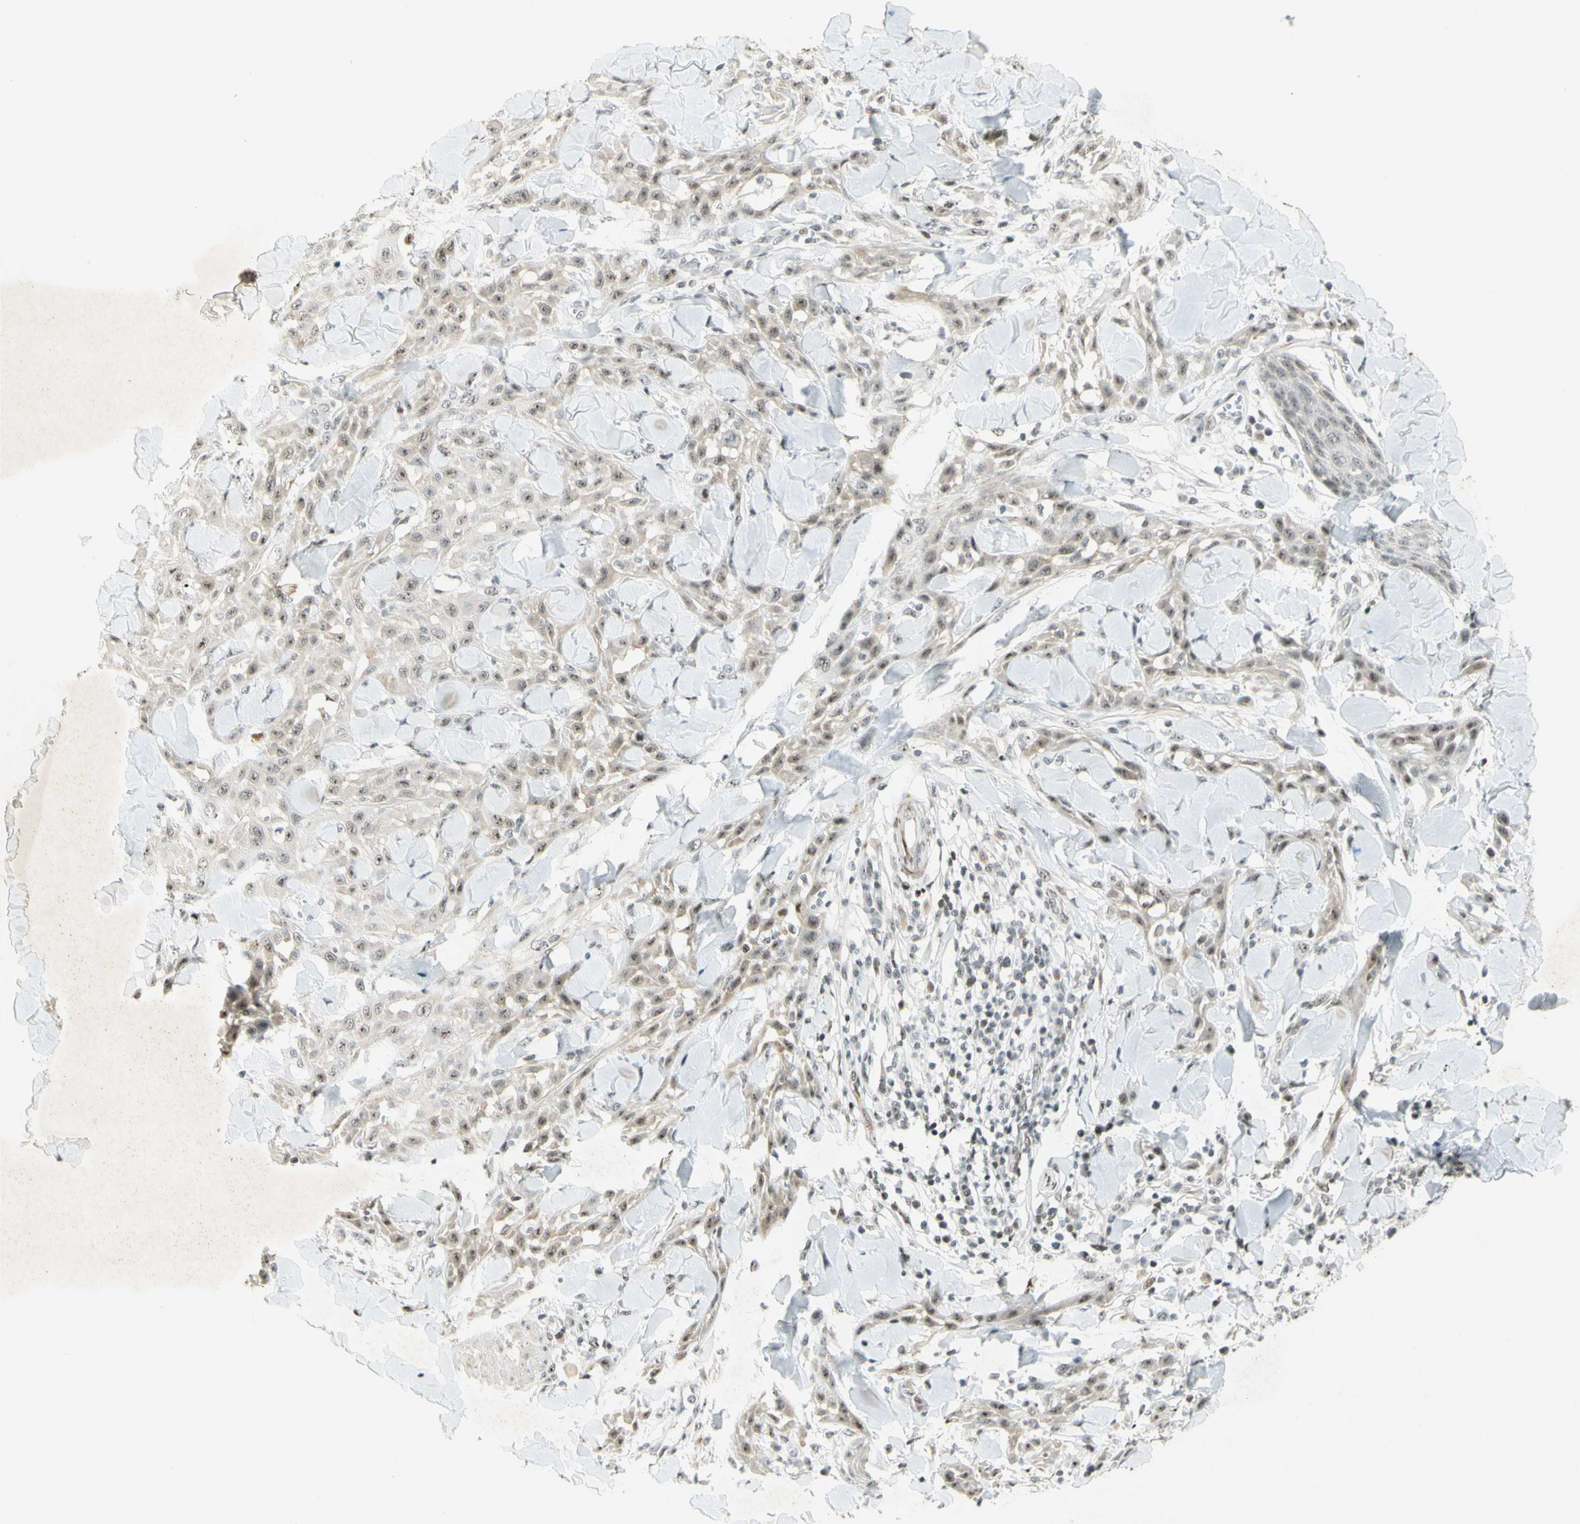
{"staining": {"intensity": "moderate", "quantity": ">75%", "location": "nuclear"}, "tissue": "skin cancer", "cell_type": "Tumor cells", "image_type": "cancer", "snomed": [{"axis": "morphology", "description": "Squamous cell carcinoma, NOS"}, {"axis": "topography", "description": "Skin"}], "caption": "Skin squamous cell carcinoma stained for a protein (brown) exhibits moderate nuclear positive expression in about >75% of tumor cells.", "gene": "IRF1", "patient": {"sex": "male", "age": 24}}